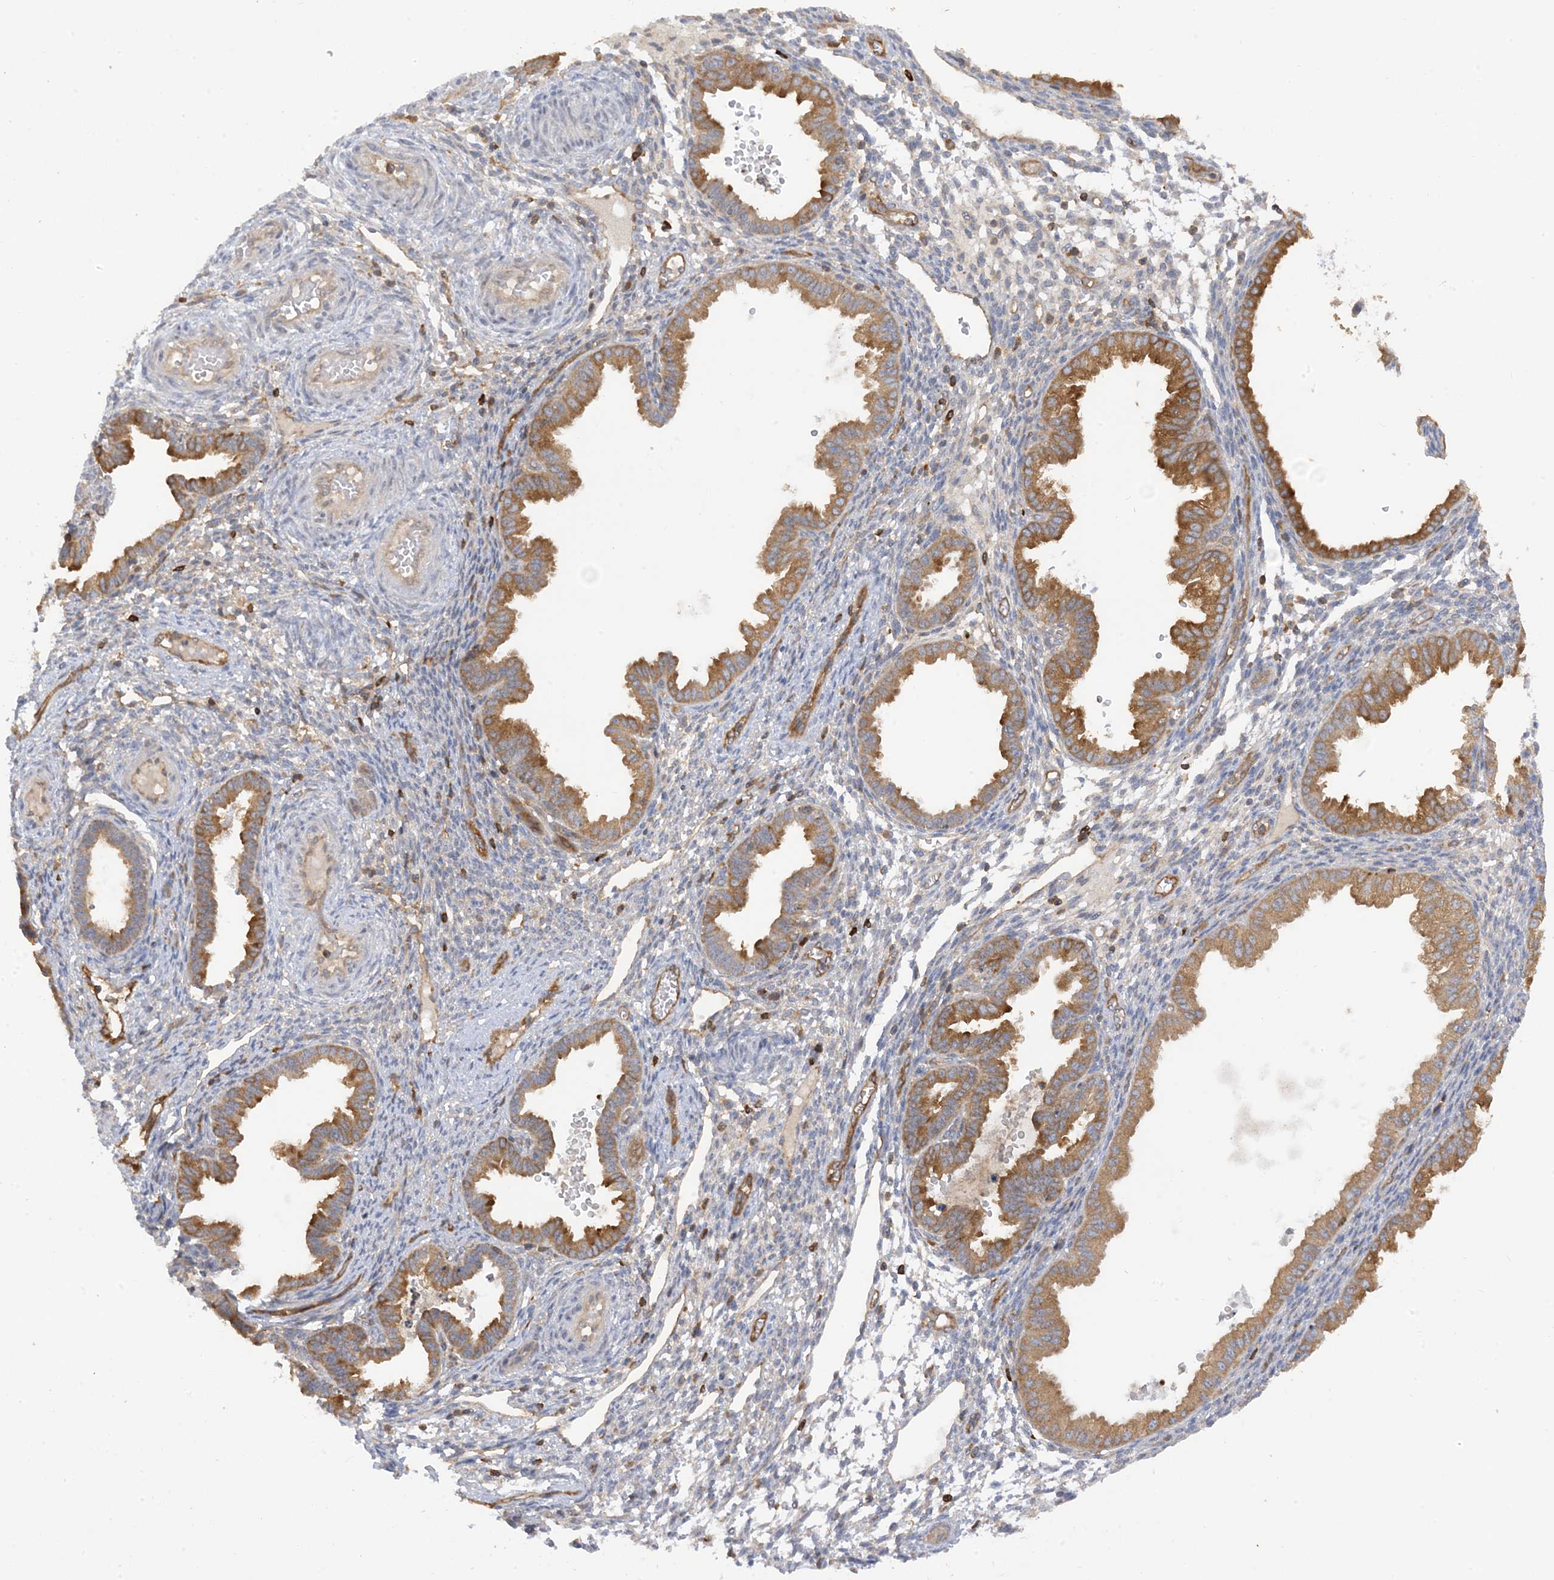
{"staining": {"intensity": "negative", "quantity": "none", "location": "none"}, "tissue": "endometrium", "cell_type": "Cells in endometrial stroma", "image_type": "normal", "snomed": [{"axis": "morphology", "description": "Normal tissue, NOS"}, {"axis": "topography", "description": "Endometrium"}], "caption": "Immunohistochemical staining of normal endometrium exhibits no significant expression in cells in endometrial stroma. Brightfield microscopy of immunohistochemistry stained with DAB (3,3'-diaminobenzidine) (brown) and hematoxylin (blue), captured at high magnification.", "gene": "PHACTR2", "patient": {"sex": "female", "age": 33}}